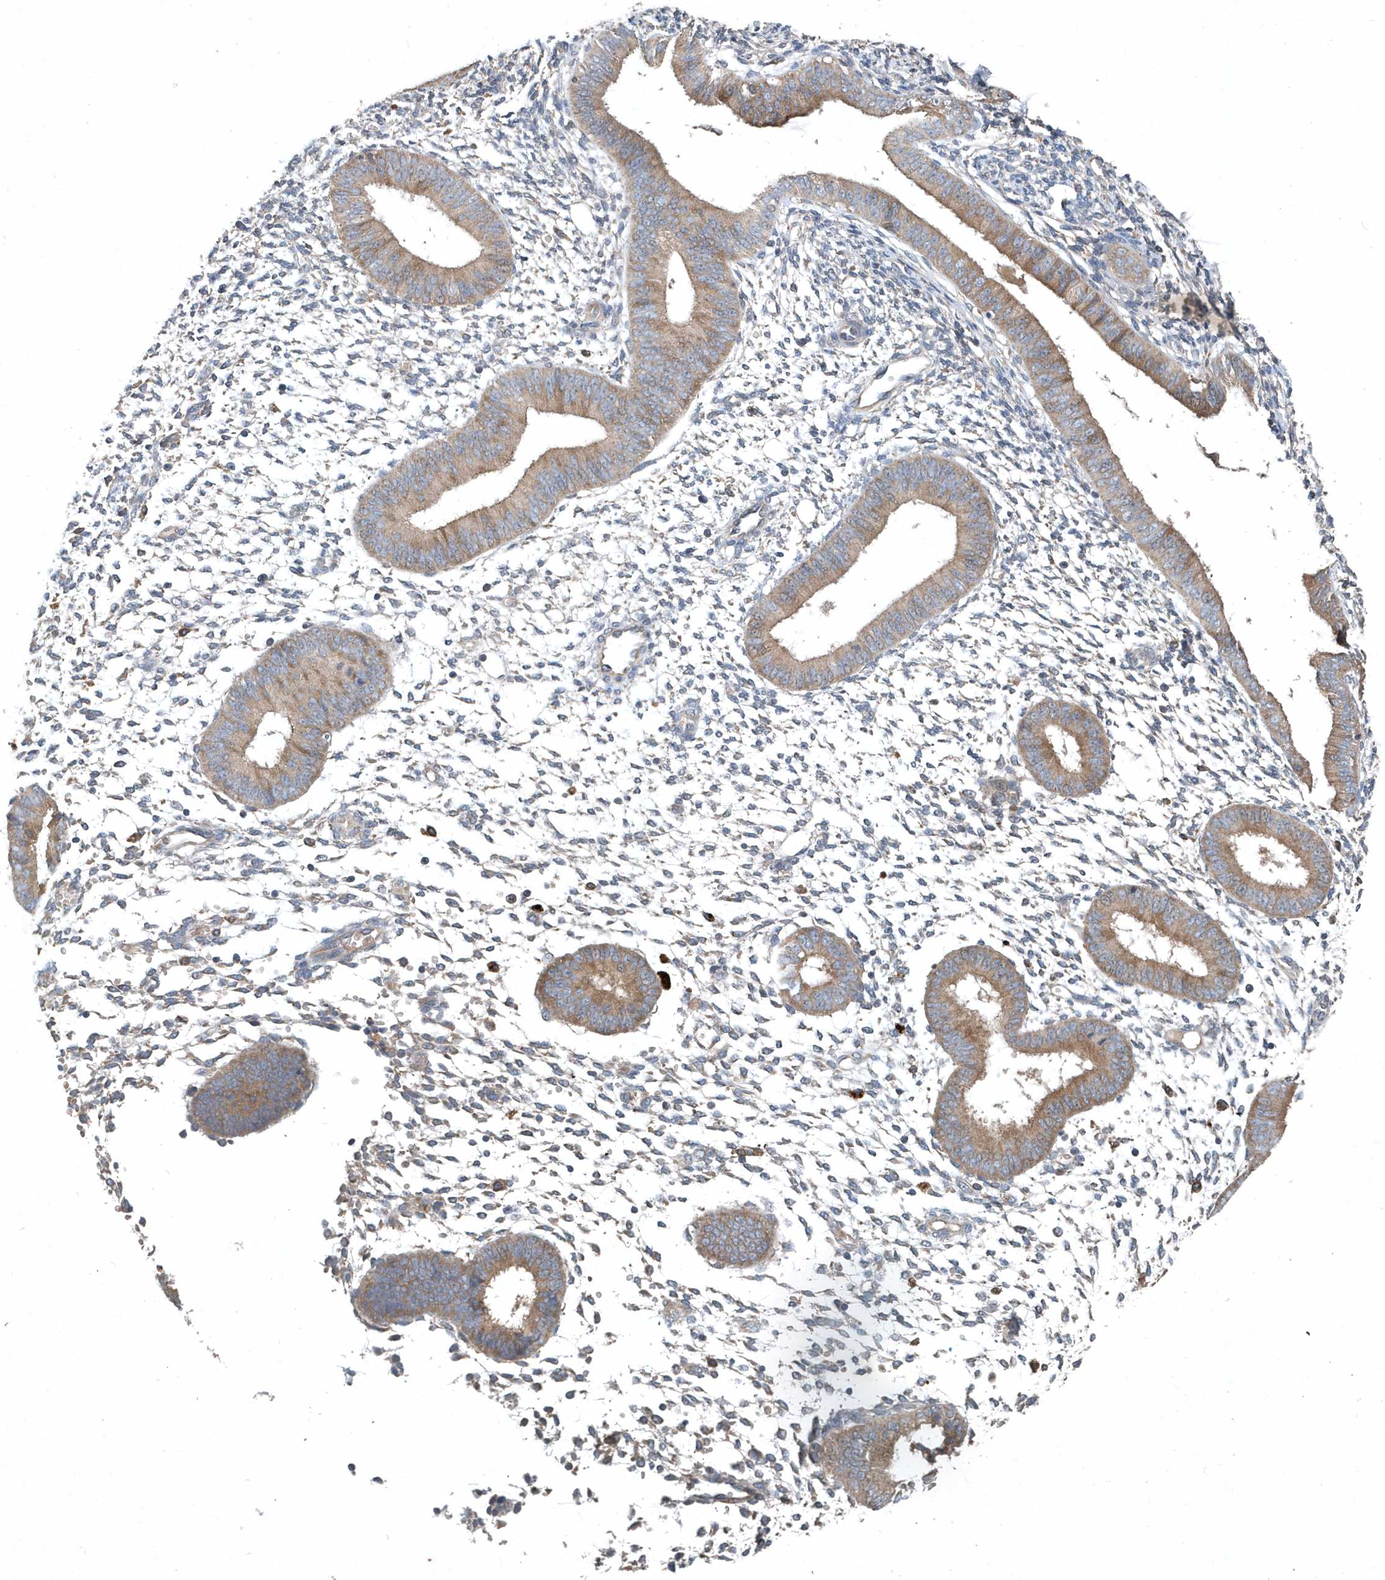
{"staining": {"intensity": "weak", "quantity": "25%-75%", "location": "cytoplasmic/membranous"}, "tissue": "endometrium", "cell_type": "Cells in endometrial stroma", "image_type": "normal", "snomed": [{"axis": "morphology", "description": "Normal tissue, NOS"}, {"axis": "topography", "description": "Uterus"}, {"axis": "topography", "description": "Endometrium"}], "caption": "This histopathology image demonstrates IHC staining of normal human endometrium, with low weak cytoplasmic/membranous expression in approximately 25%-75% of cells in endometrial stroma.", "gene": "SCFD2", "patient": {"sex": "female", "age": 48}}